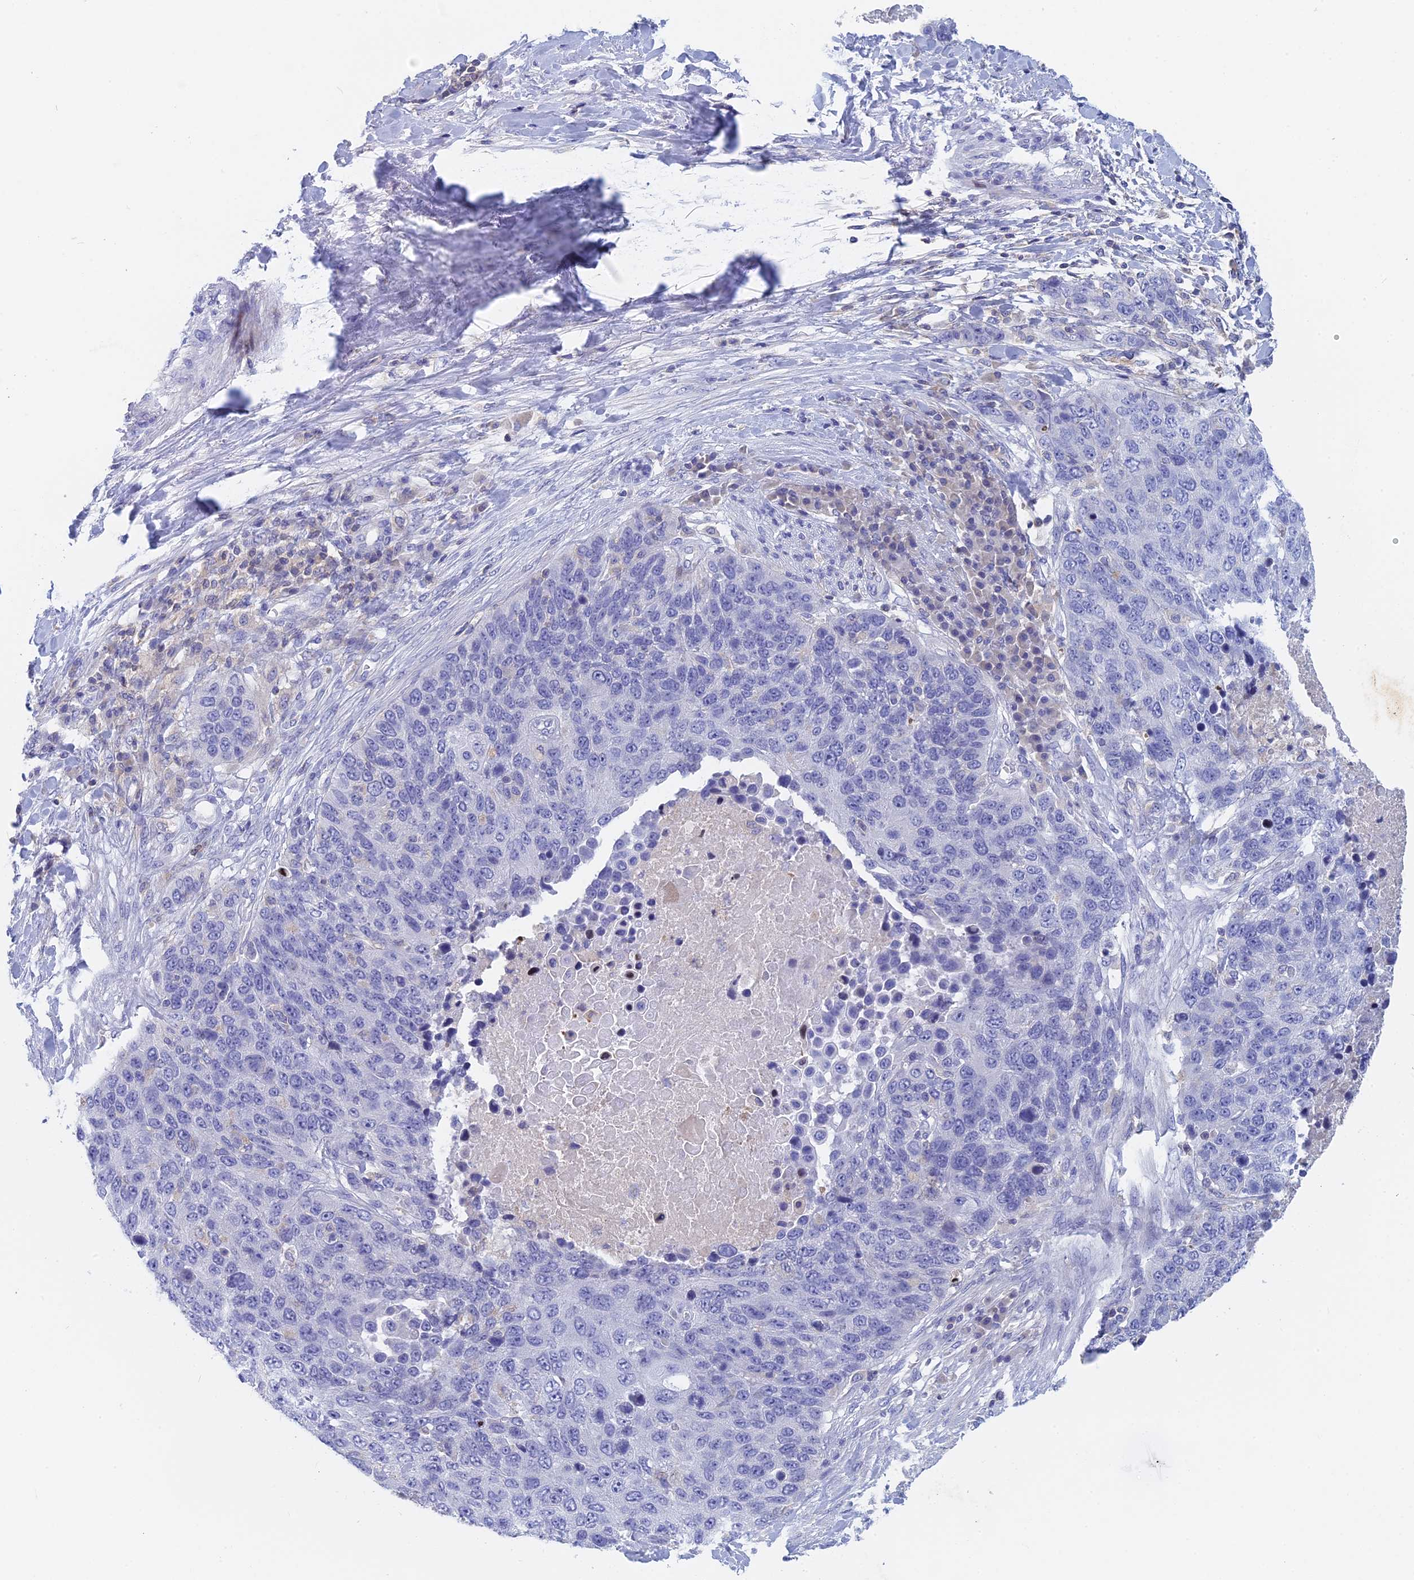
{"staining": {"intensity": "negative", "quantity": "none", "location": "none"}, "tissue": "lung cancer", "cell_type": "Tumor cells", "image_type": "cancer", "snomed": [{"axis": "morphology", "description": "Normal tissue, NOS"}, {"axis": "morphology", "description": "Squamous cell carcinoma, NOS"}, {"axis": "topography", "description": "Lymph node"}, {"axis": "topography", "description": "Lung"}], "caption": "This is a histopathology image of immunohistochemistry (IHC) staining of squamous cell carcinoma (lung), which shows no staining in tumor cells. The staining was performed using DAB (3,3'-diaminobenzidine) to visualize the protein expression in brown, while the nuclei were stained in blue with hematoxylin (Magnification: 20x).", "gene": "ACP7", "patient": {"sex": "male", "age": 66}}